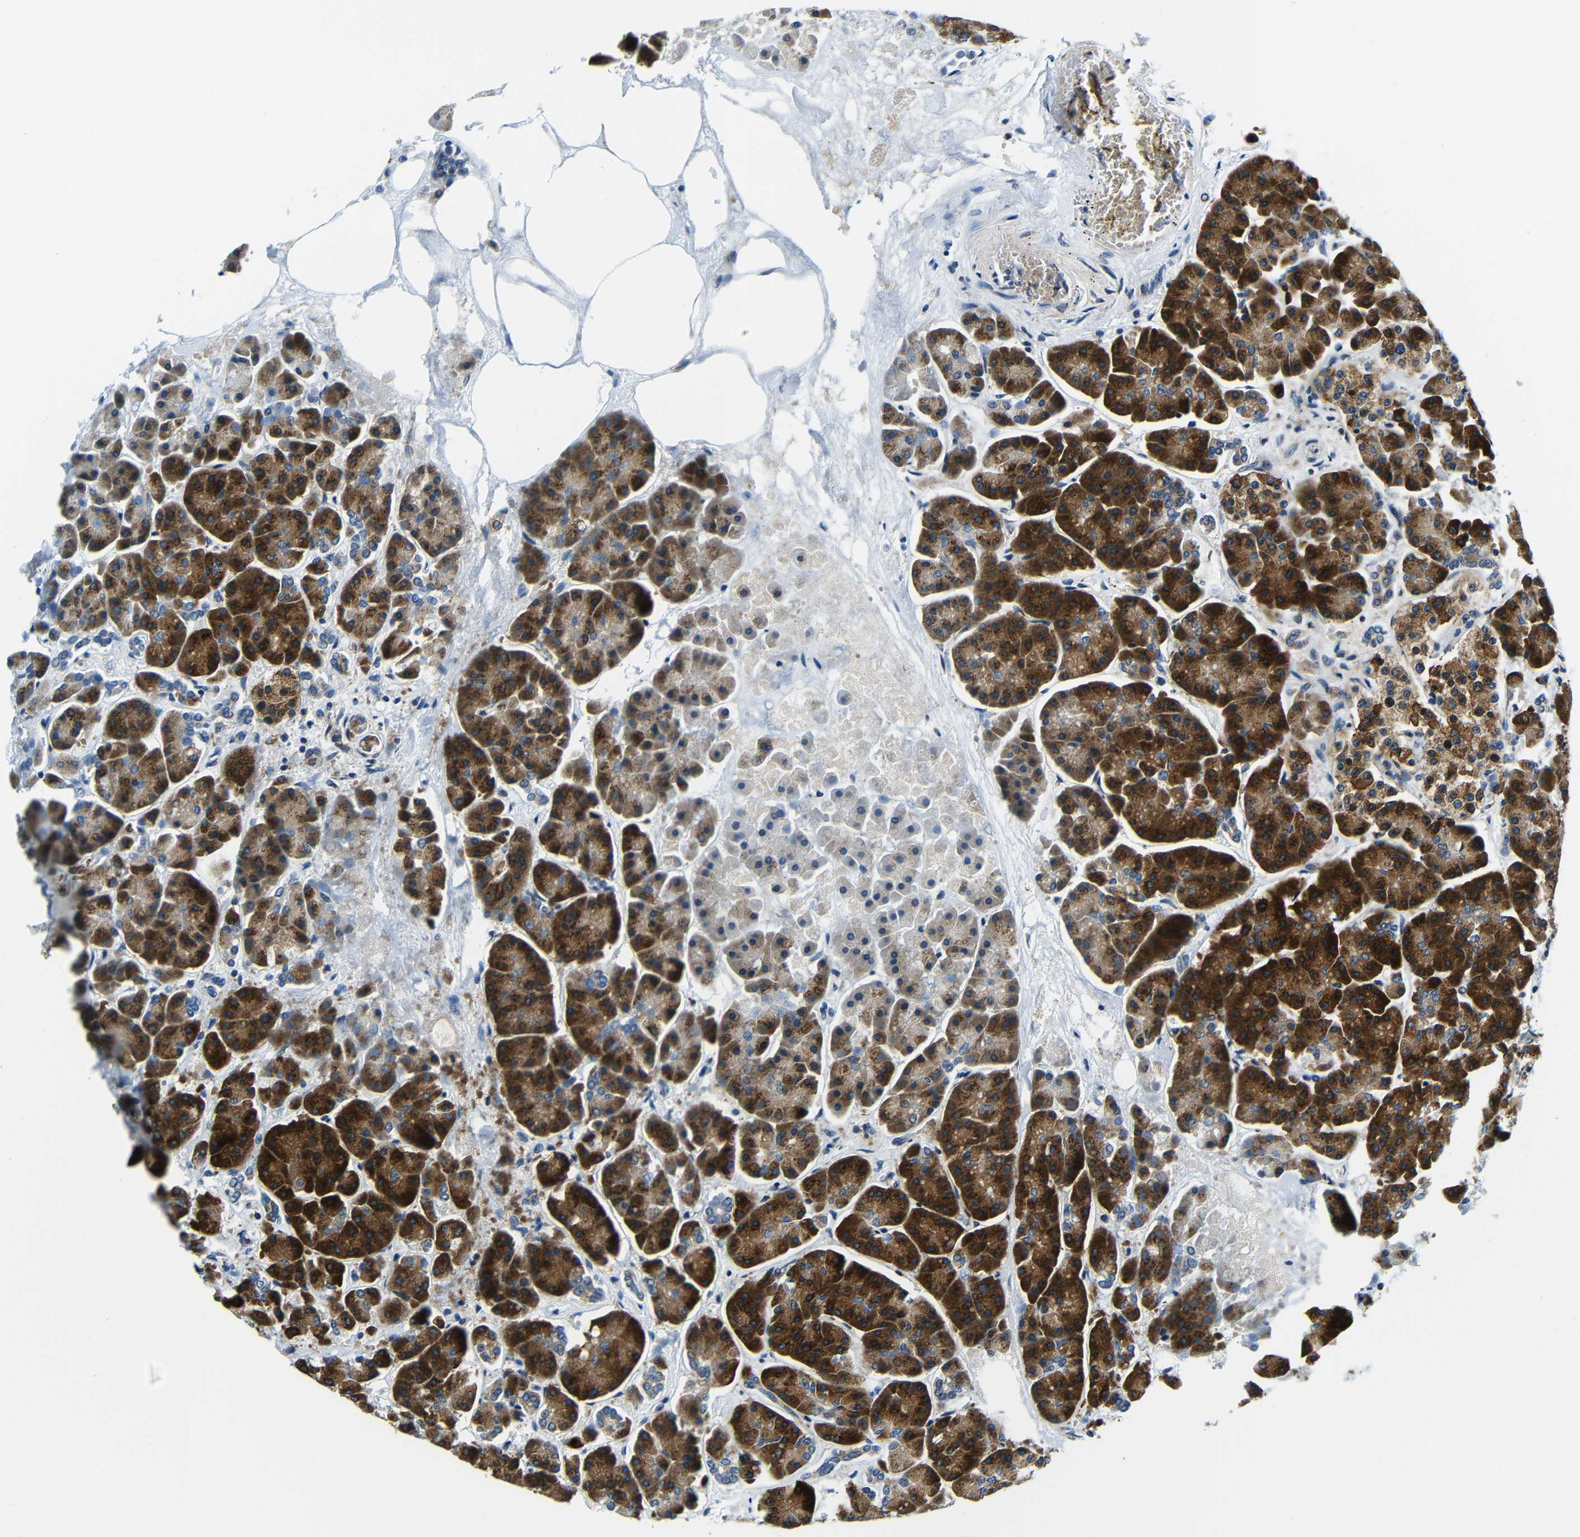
{"staining": {"intensity": "strong", "quantity": ">75%", "location": "cytoplasmic/membranous"}, "tissue": "pancreas", "cell_type": "Exocrine glandular cells", "image_type": "normal", "snomed": [{"axis": "morphology", "description": "Normal tissue, NOS"}, {"axis": "topography", "description": "Pancreas"}], "caption": "Pancreas stained with DAB IHC displays high levels of strong cytoplasmic/membranous staining in about >75% of exocrine glandular cells. The protein is shown in brown color, while the nuclei are stained blue.", "gene": "USO1", "patient": {"sex": "female", "age": 70}}